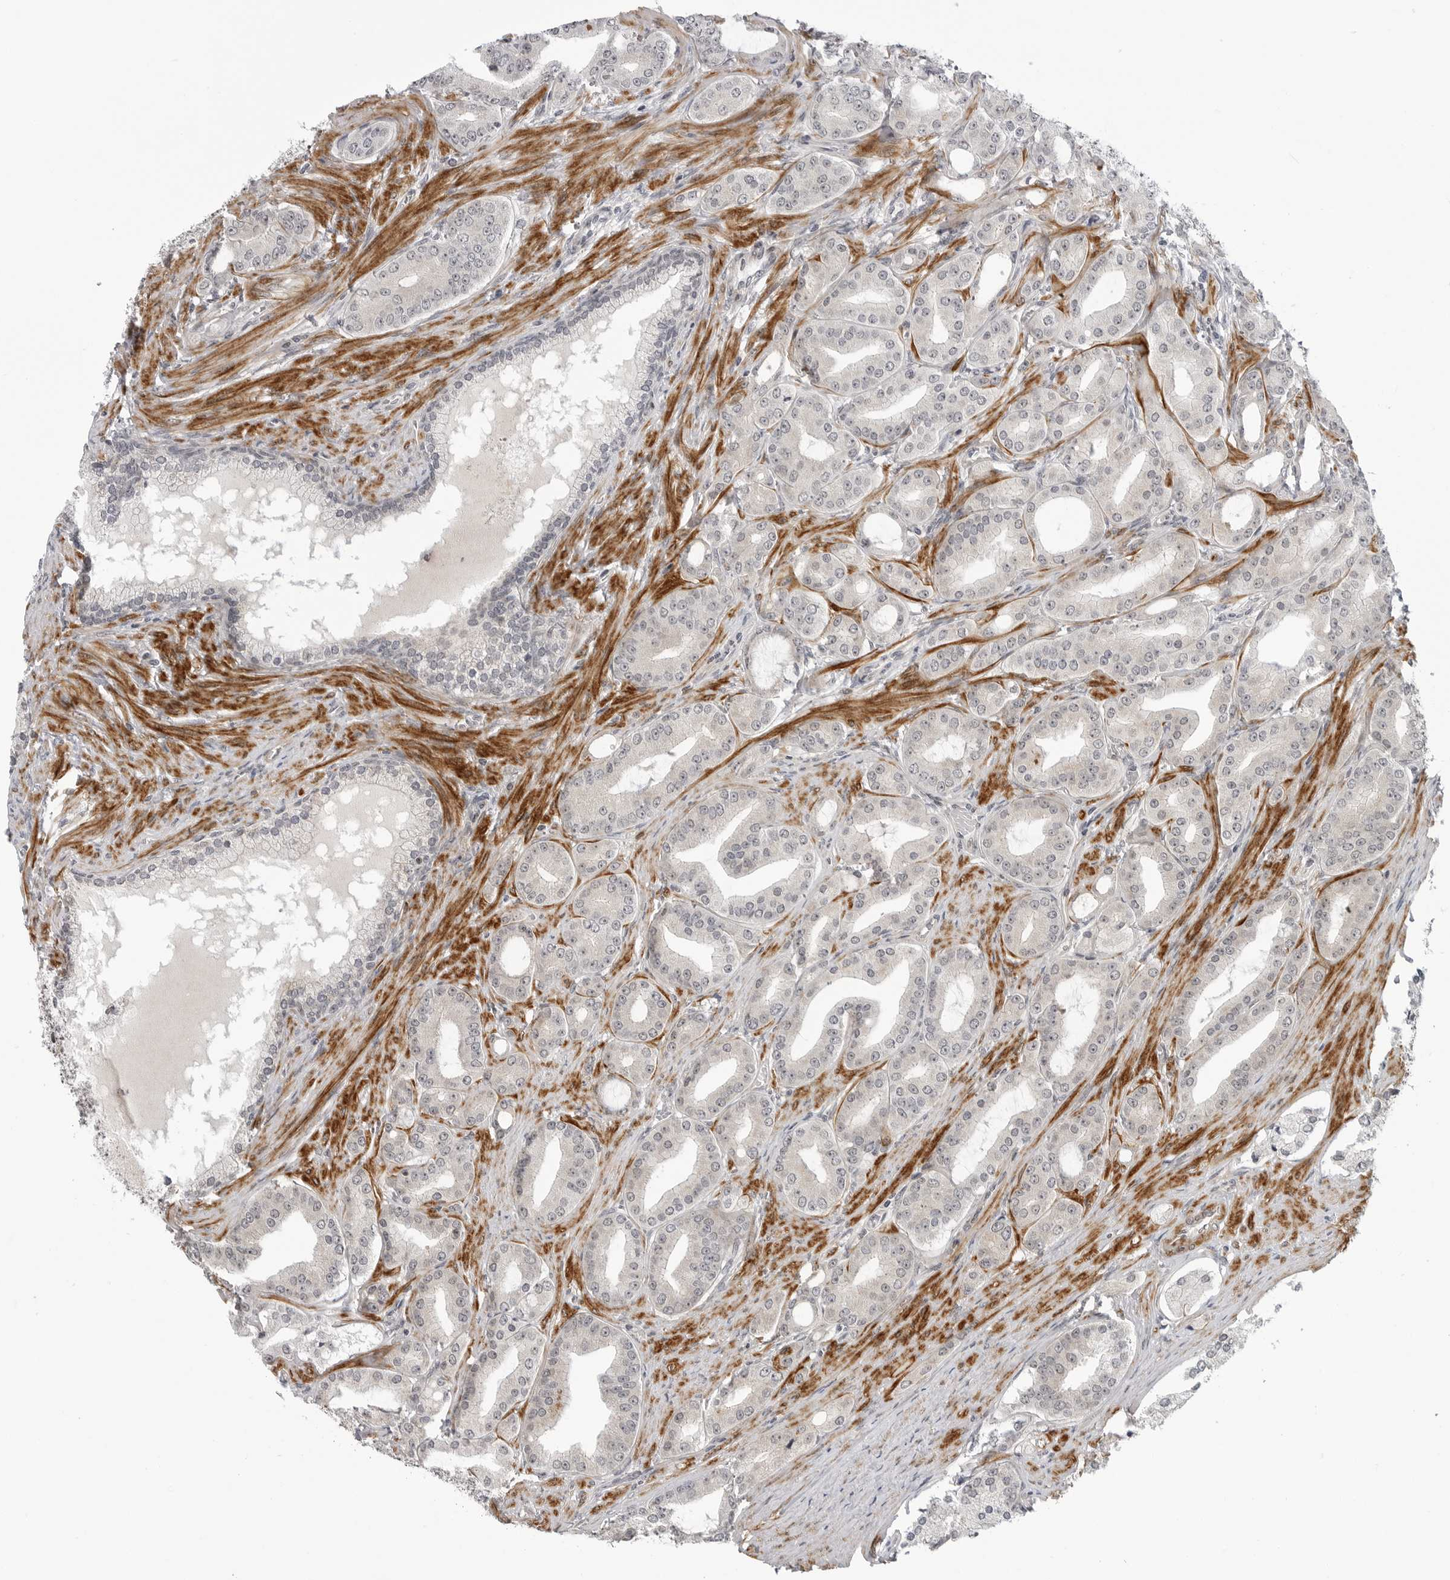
{"staining": {"intensity": "negative", "quantity": "none", "location": "none"}, "tissue": "prostate cancer", "cell_type": "Tumor cells", "image_type": "cancer", "snomed": [{"axis": "morphology", "description": "Adenocarcinoma, High grade"}, {"axis": "topography", "description": "Prostate"}], "caption": "This is an immunohistochemistry (IHC) micrograph of human prostate cancer. There is no expression in tumor cells.", "gene": "ADAMTS5", "patient": {"sex": "male", "age": 60}}